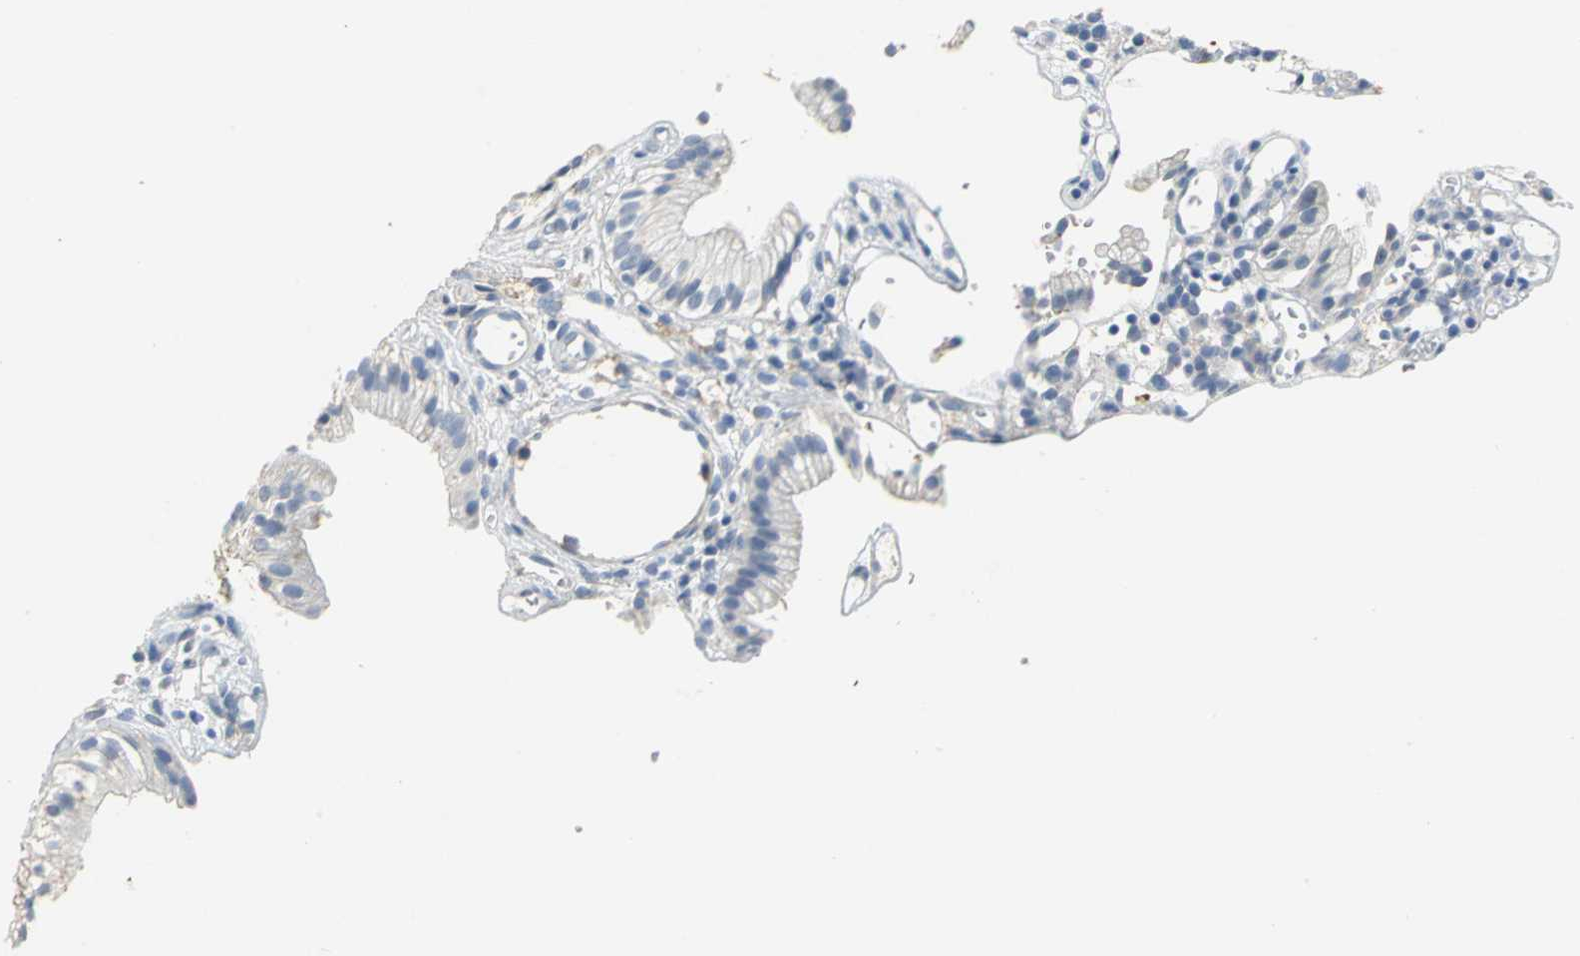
{"staining": {"intensity": "negative", "quantity": "none", "location": "none"}, "tissue": "gallbladder", "cell_type": "Glandular cells", "image_type": "normal", "snomed": [{"axis": "morphology", "description": "Normal tissue, NOS"}, {"axis": "topography", "description": "Gallbladder"}], "caption": "Protein analysis of normal gallbladder demonstrates no significant positivity in glandular cells.", "gene": "GYG2", "patient": {"sex": "male", "age": 65}}